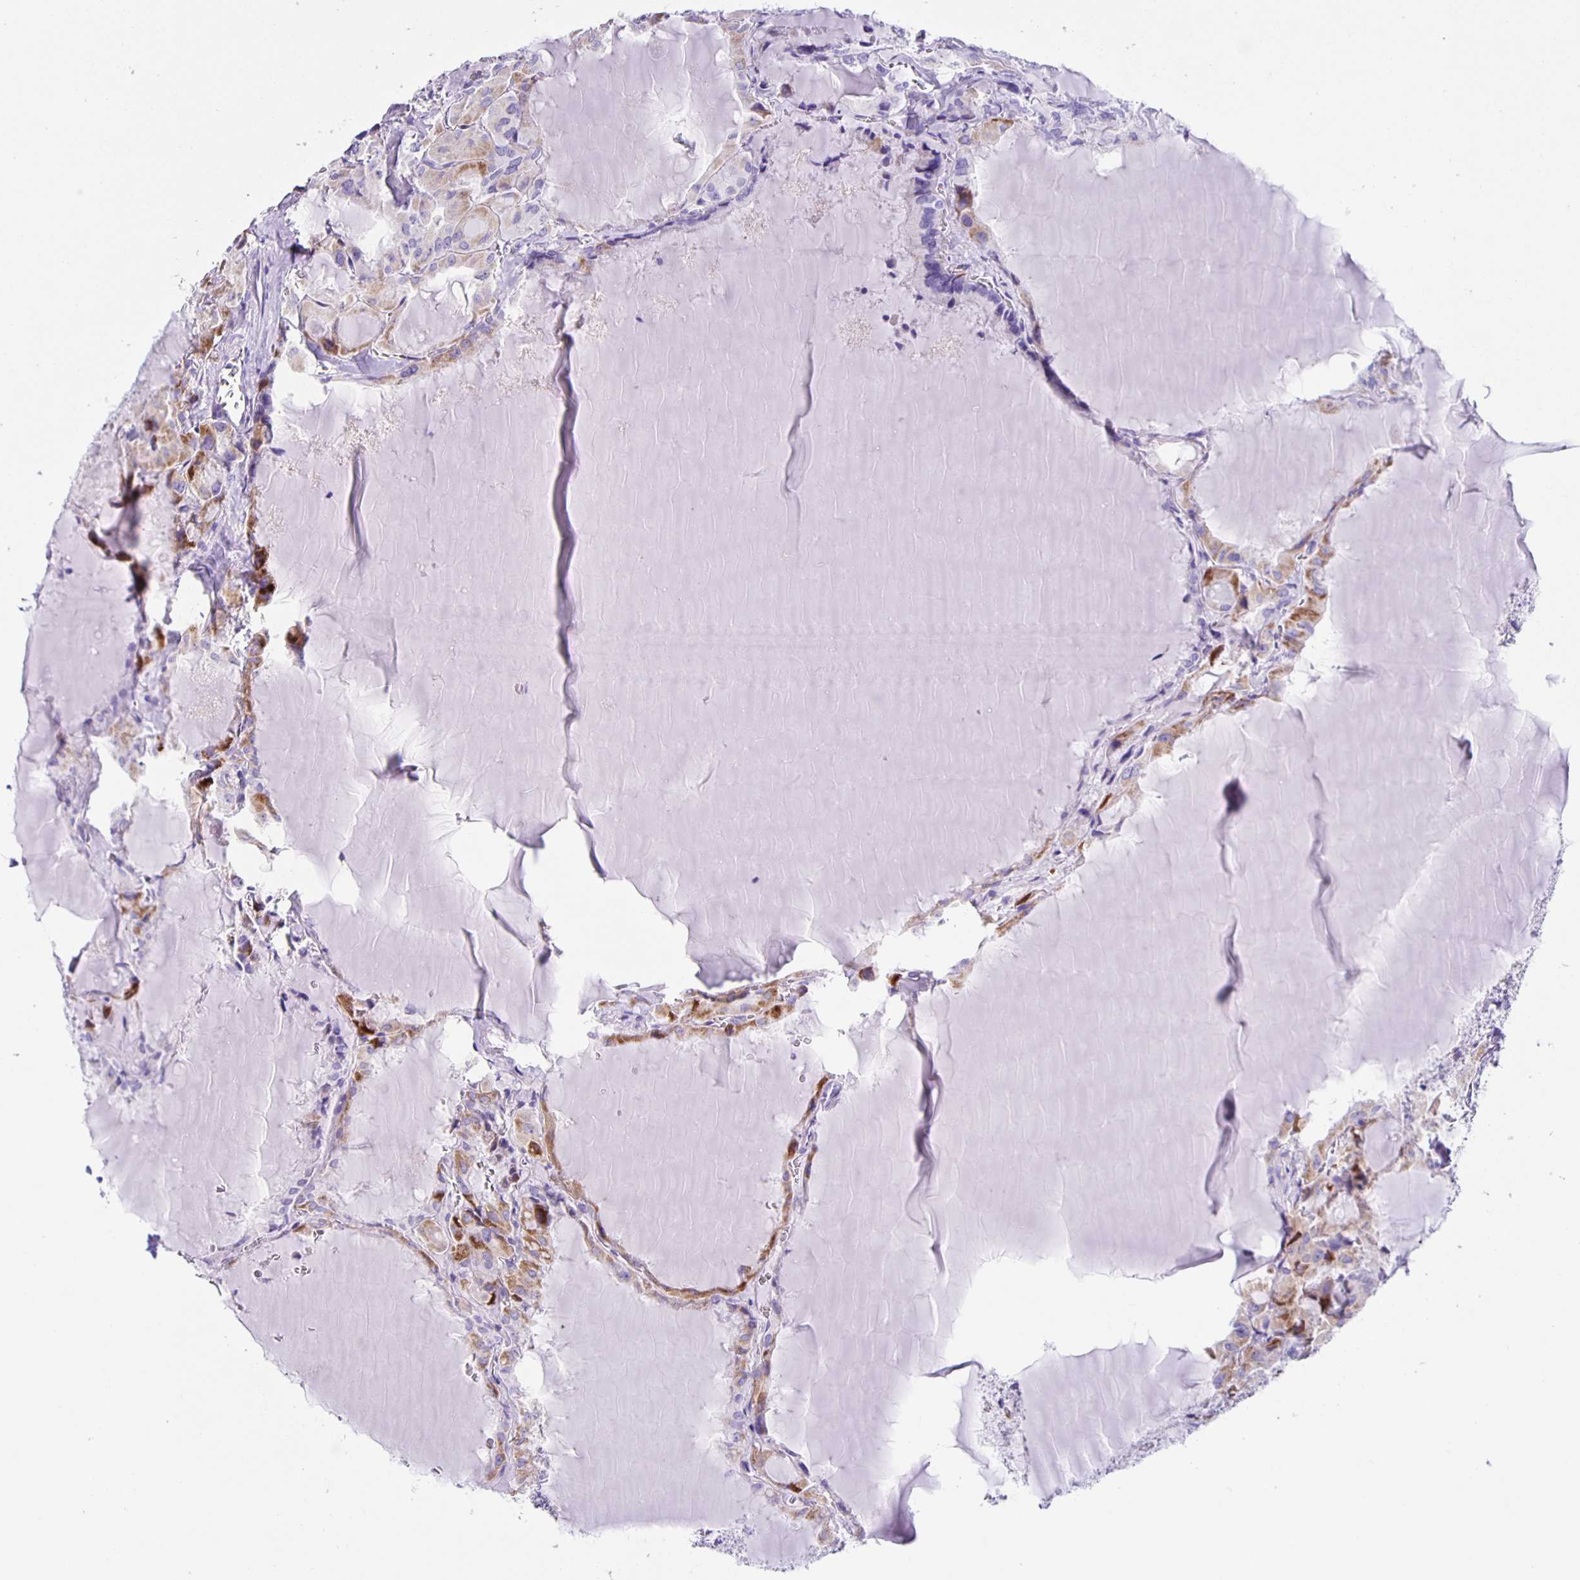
{"staining": {"intensity": "moderate", "quantity": "25%-75%", "location": "cytoplasmic/membranous"}, "tissue": "thyroid cancer", "cell_type": "Tumor cells", "image_type": "cancer", "snomed": [{"axis": "morphology", "description": "Papillary adenocarcinoma, NOS"}, {"axis": "topography", "description": "Thyroid gland"}], "caption": "Immunohistochemical staining of human thyroid cancer (papillary adenocarcinoma) exhibits medium levels of moderate cytoplasmic/membranous positivity in approximately 25%-75% of tumor cells. The protein of interest is stained brown, and the nuclei are stained in blue (DAB (3,3'-diaminobenzidine) IHC with brightfield microscopy, high magnification).", "gene": "AQP6", "patient": {"sex": "male", "age": 87}}